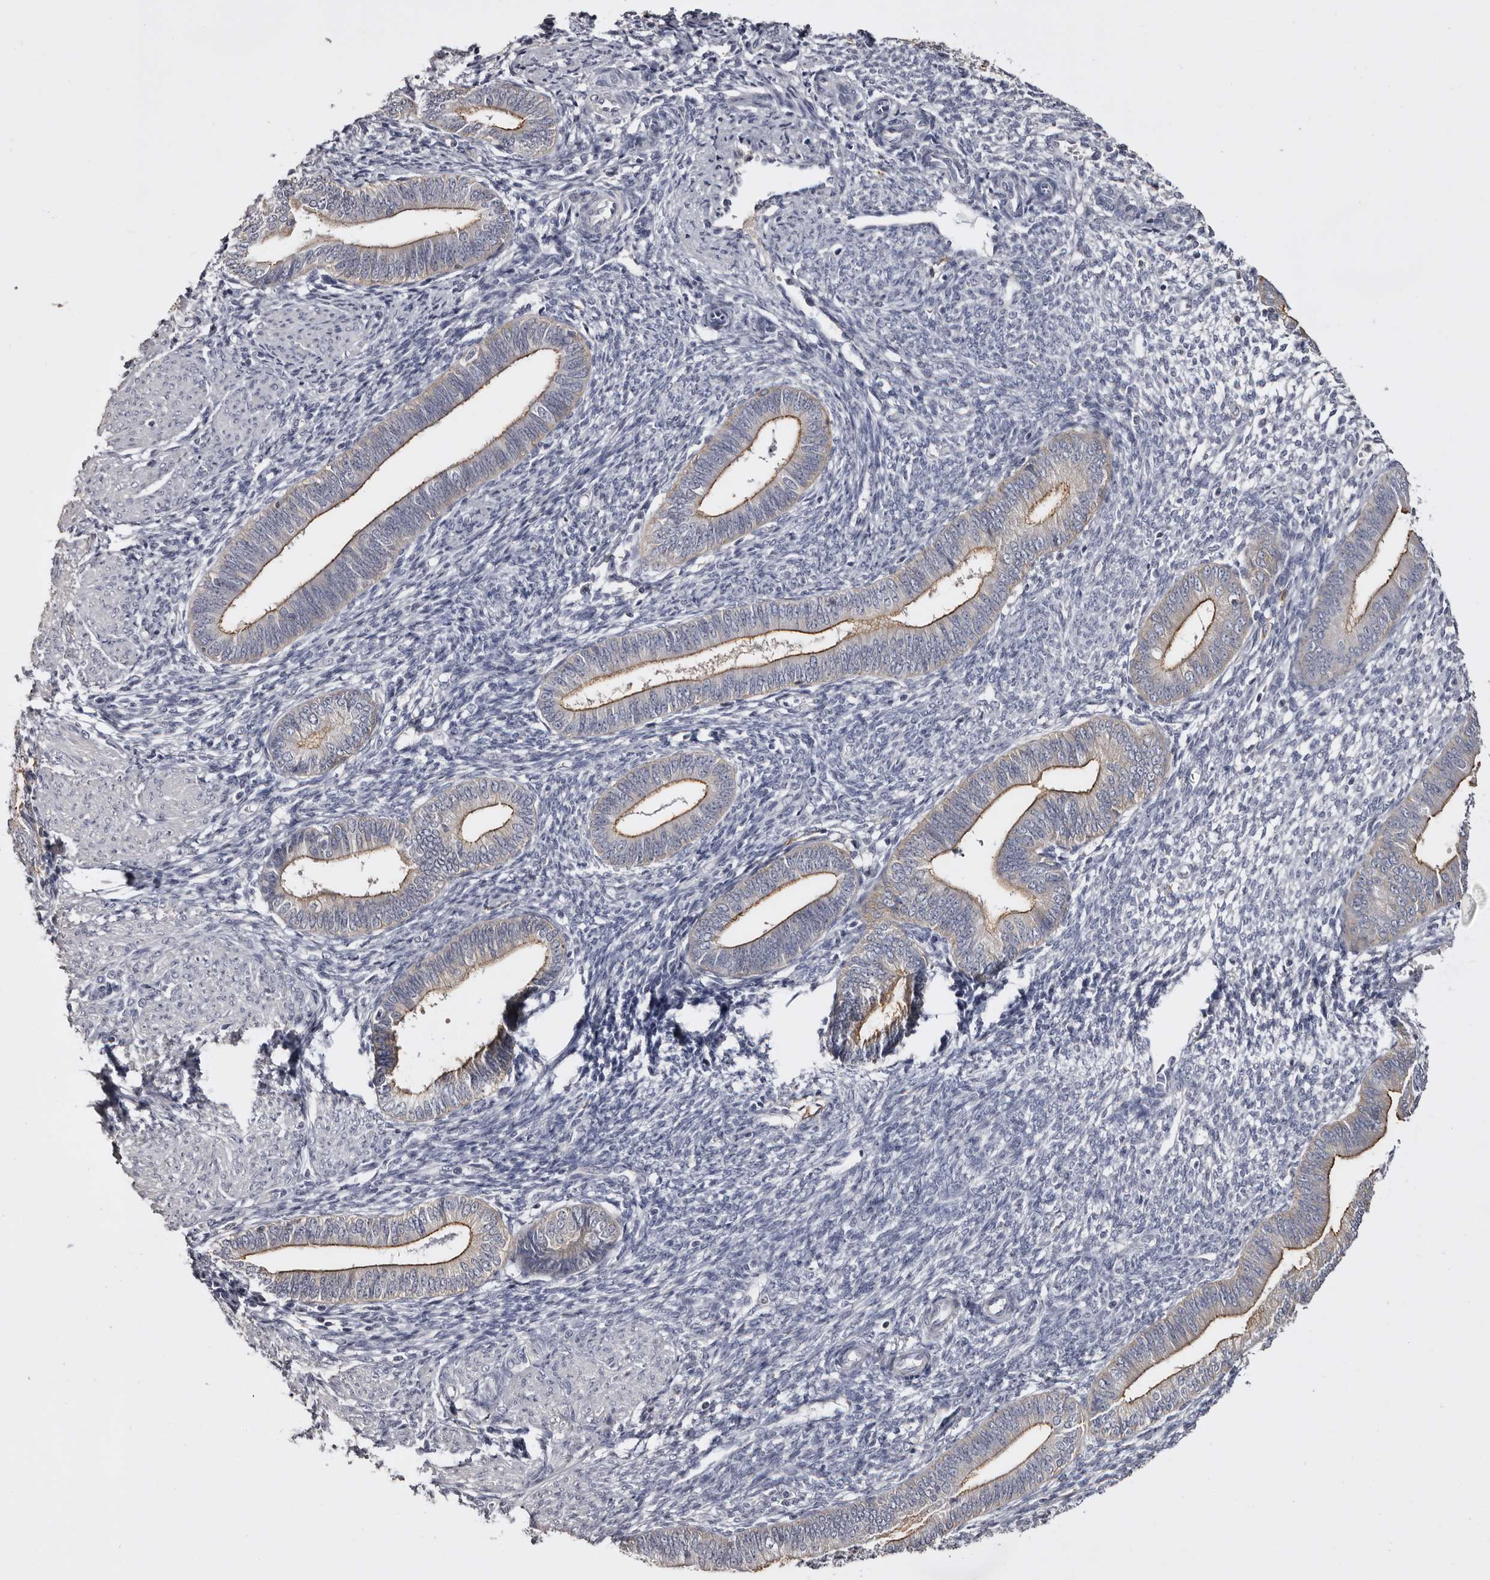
{"staining": {"intensity": "negative", "quantity": "none", "location": "none"}, "tissue": "endometrium", "cell_type": "Cells in endometrial stroma", "image_type": "normal", "snomed": [{"axis": "morphology", "description": "Normal tissue, NOS"}, {"axis": "topography", "description": "Endometrium"}], "caption": "Immunohistochemical staining of normal endometrium demonstrates no significant positivity in cells in endometrial stroma. (DAB (3,3'-diaminobenzidine) IHC with hematoxylin counter stain).", "gene": "LAD1", "patient": {"sex": "female", "age": 46}}